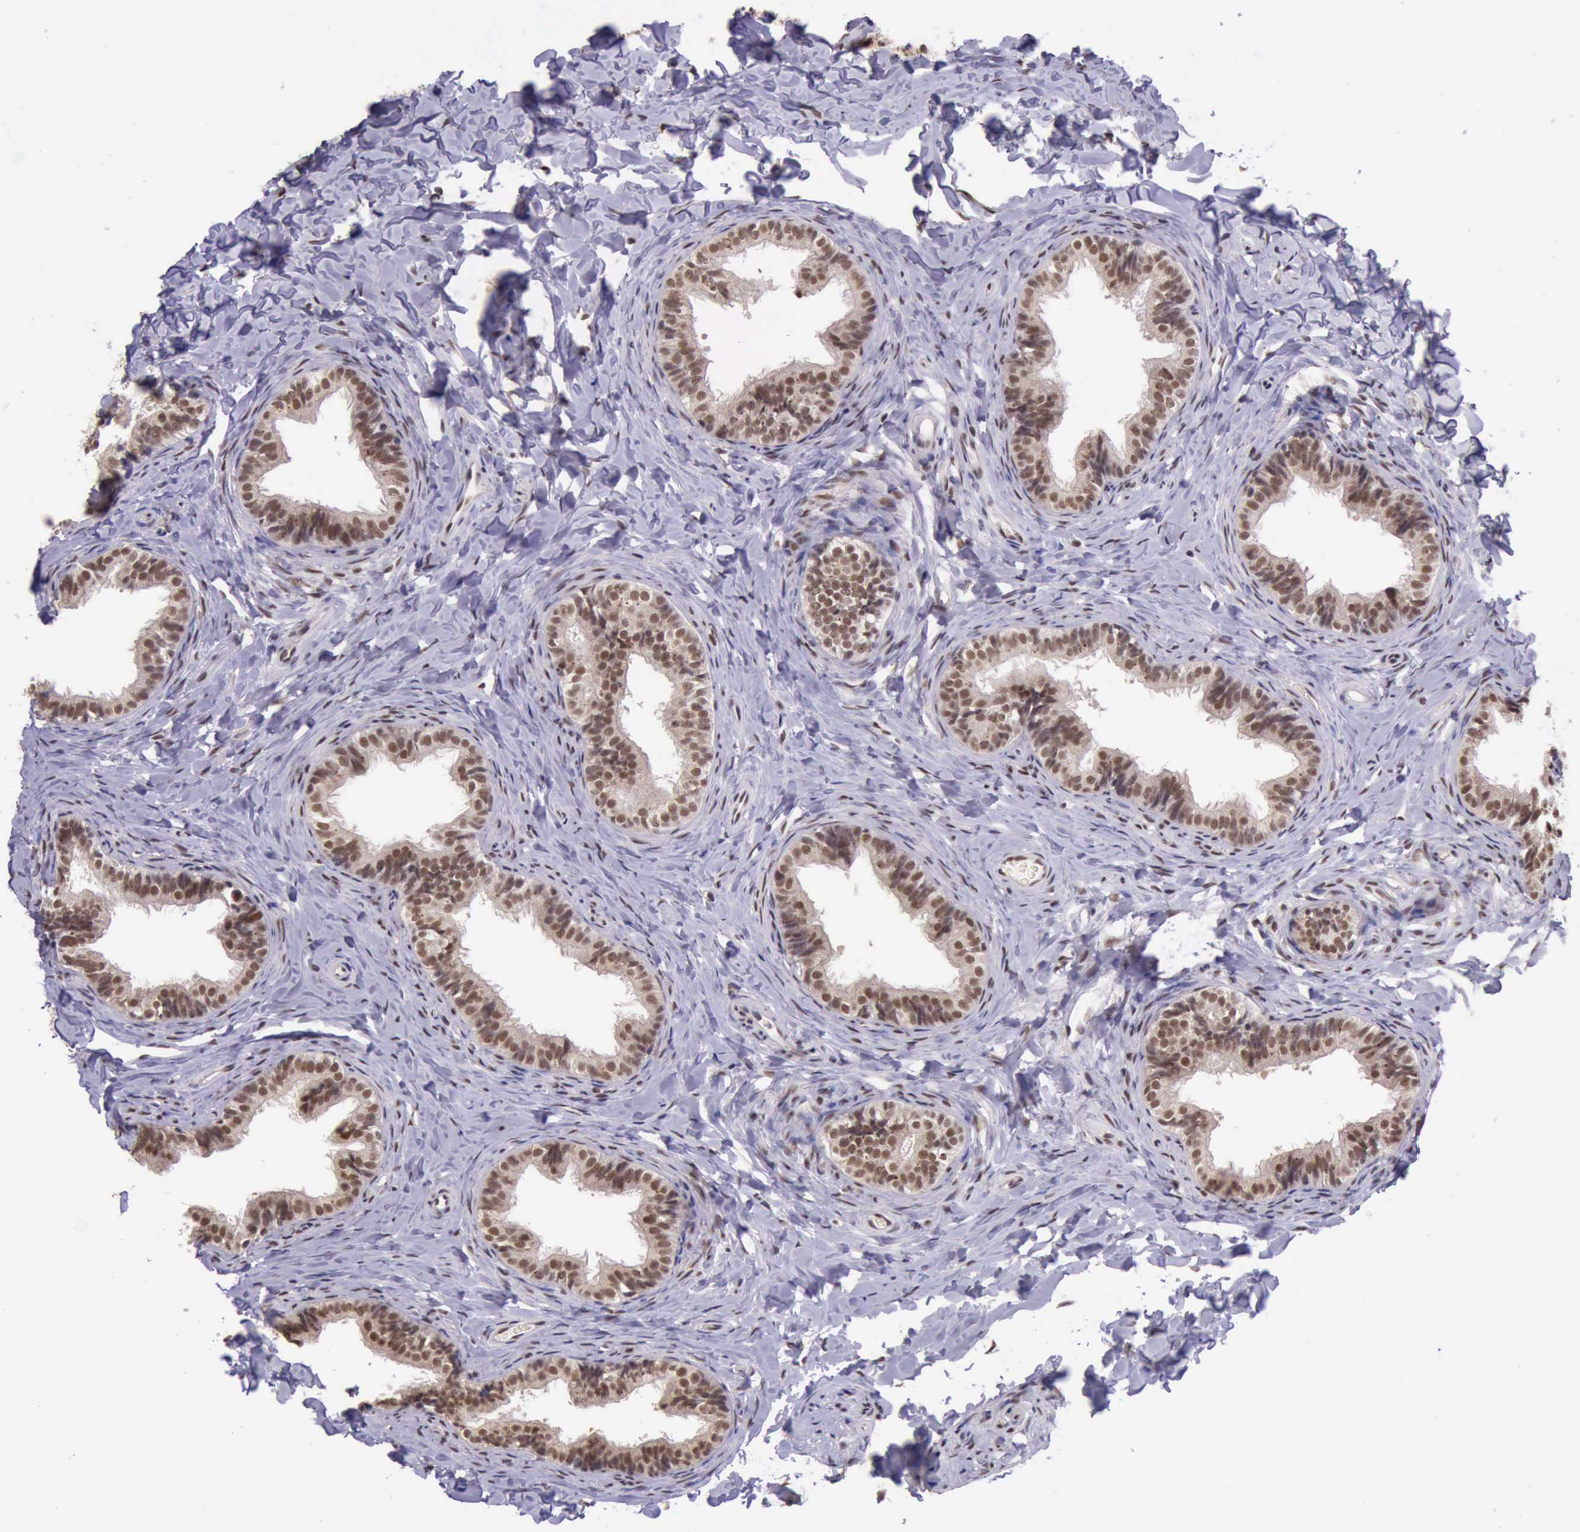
{"staining": {"intensity": "strong", "quantity": ">75%", "location": "cytoplasmic/membranous,nuclear"}, "tissue": "epididymis", "cell_type": "Glandular cells", "image_type": "normal", "snomed": [{"axis": "morphology", "description": "Normal tissue, NOS"}, {"axis": "topography", "description": "Epididymis"}], "caption": "Immunohistochemistry image of normal human epididymis stained for a protein (brown), which exhibits high levels of strong cytoplasmic/membranous,nuclear positivity in approximately >75% of glandular cells.", "gene": "PRPF39", "patient": {"sex": "male", "age": 26}}